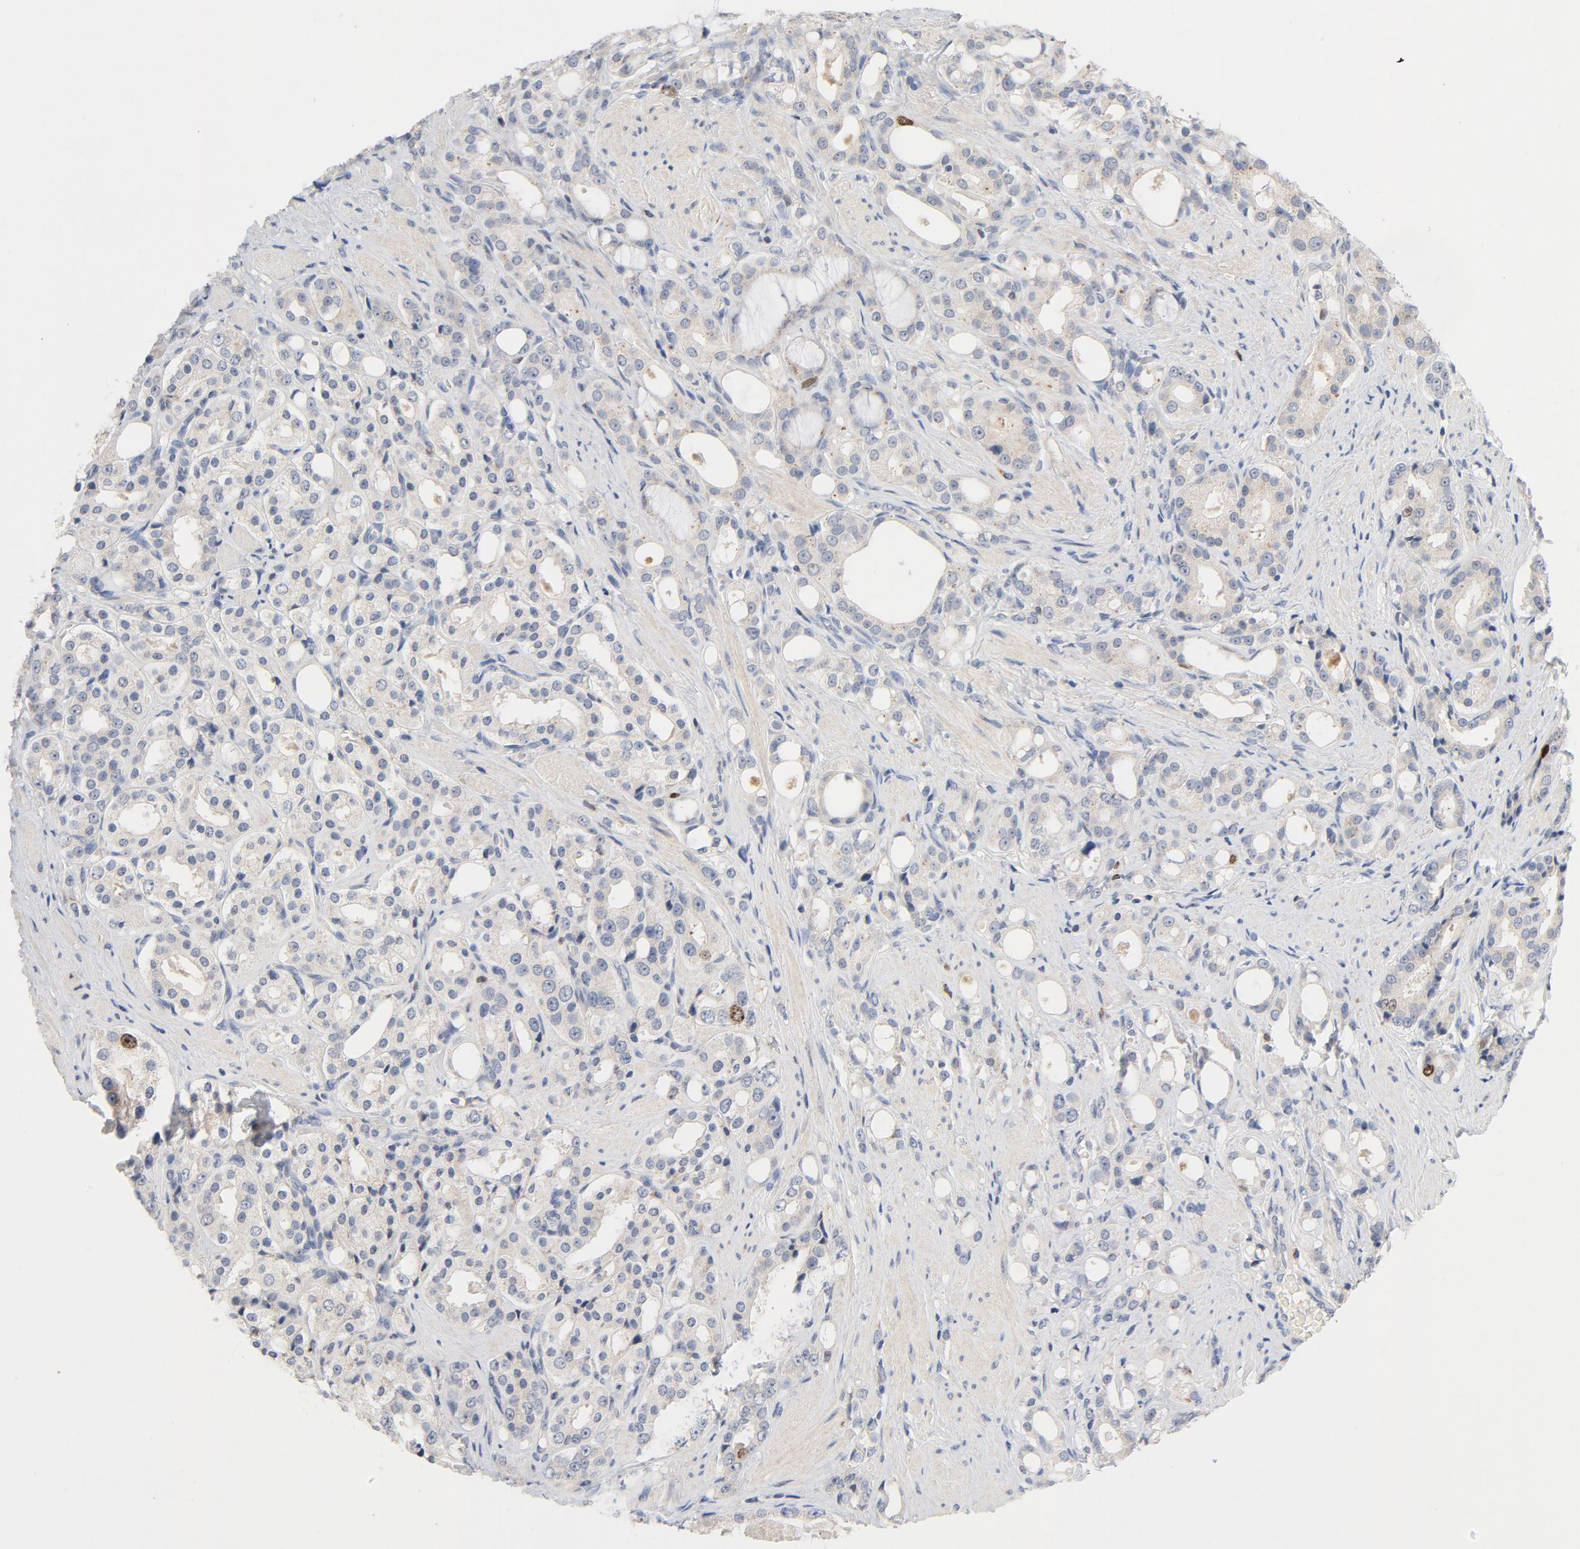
{"staining": {"intensity": "moderate", "quantity": "<25%", "location": "nuclear"}, "tissue": "prostate cancer", "cell_type": "Tumor cells", "image_type": "cancer", "snomed": [{"axis": "morphology", "description": "Adenocarcinoma, Medium grade"}, {"axis": "topography", "description": "Prostate"}], "caption": "Prostate cancer tissue exhibits moderate nuclear staining in about <25% of tumor cells", "gene": "BIRC5", "patient": {"sex": "male", "age": 60}}